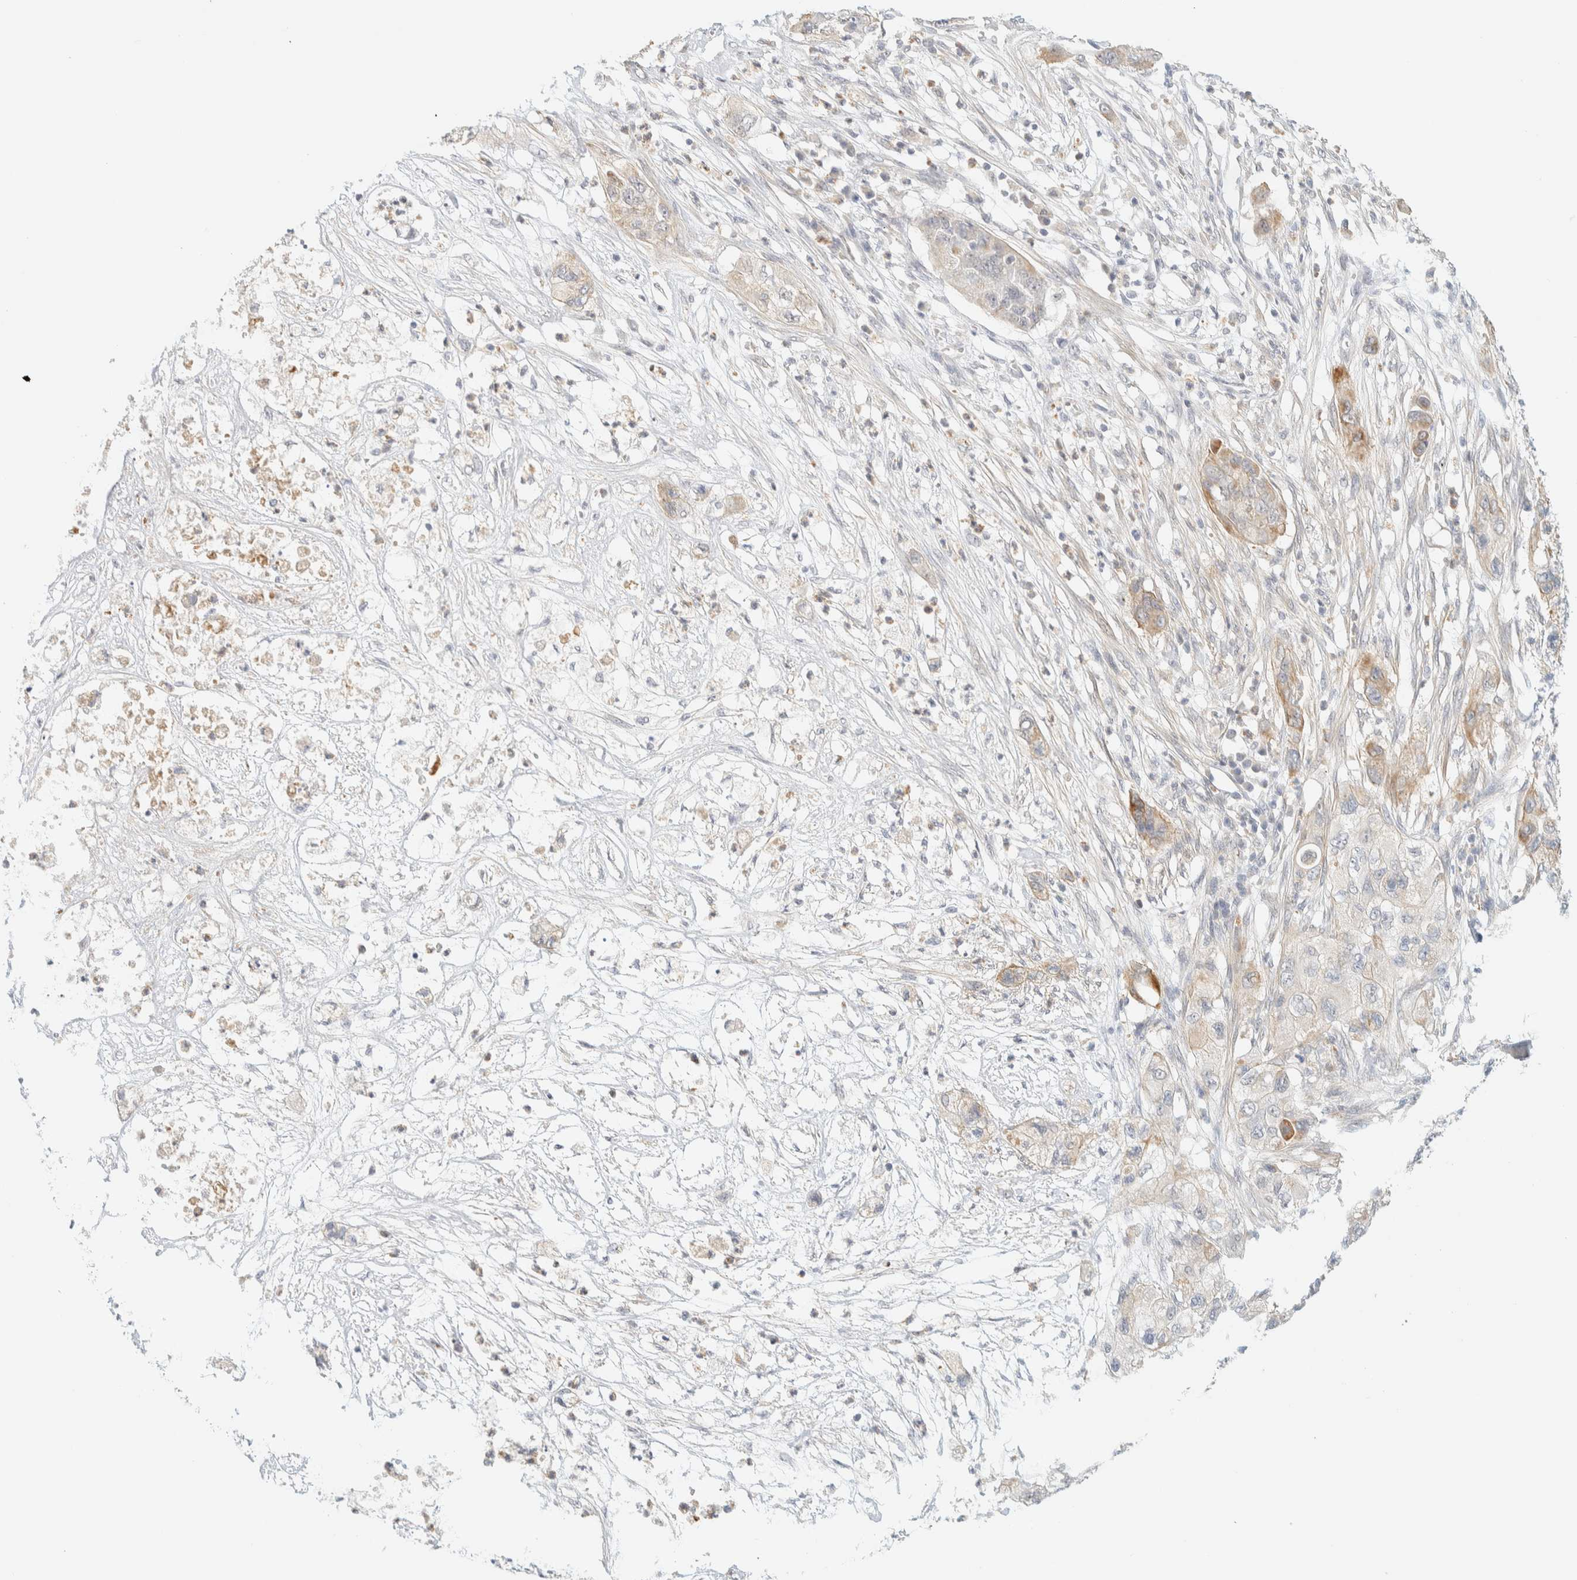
{"staining": {"intensity": "weak", "quantity": "<25%", "location": "cytoplasmic/membranous"}, "tissue": "pancreatic cancer", "cell_type": "Tumor cells", "image_type": "cancer", "snomed": [{"axis": "morphology", "description": "Adenocarcinoma, NOS"}, {"axis": "topography", "description": "Pancreas"}], "caption": "This is an immunohistochemistry micrograph of pancreatic adenocarcinoma. There is no positivity in tumor cells.", "gene": "TNK1", "patient": {"sex": "female", "age": 78}}